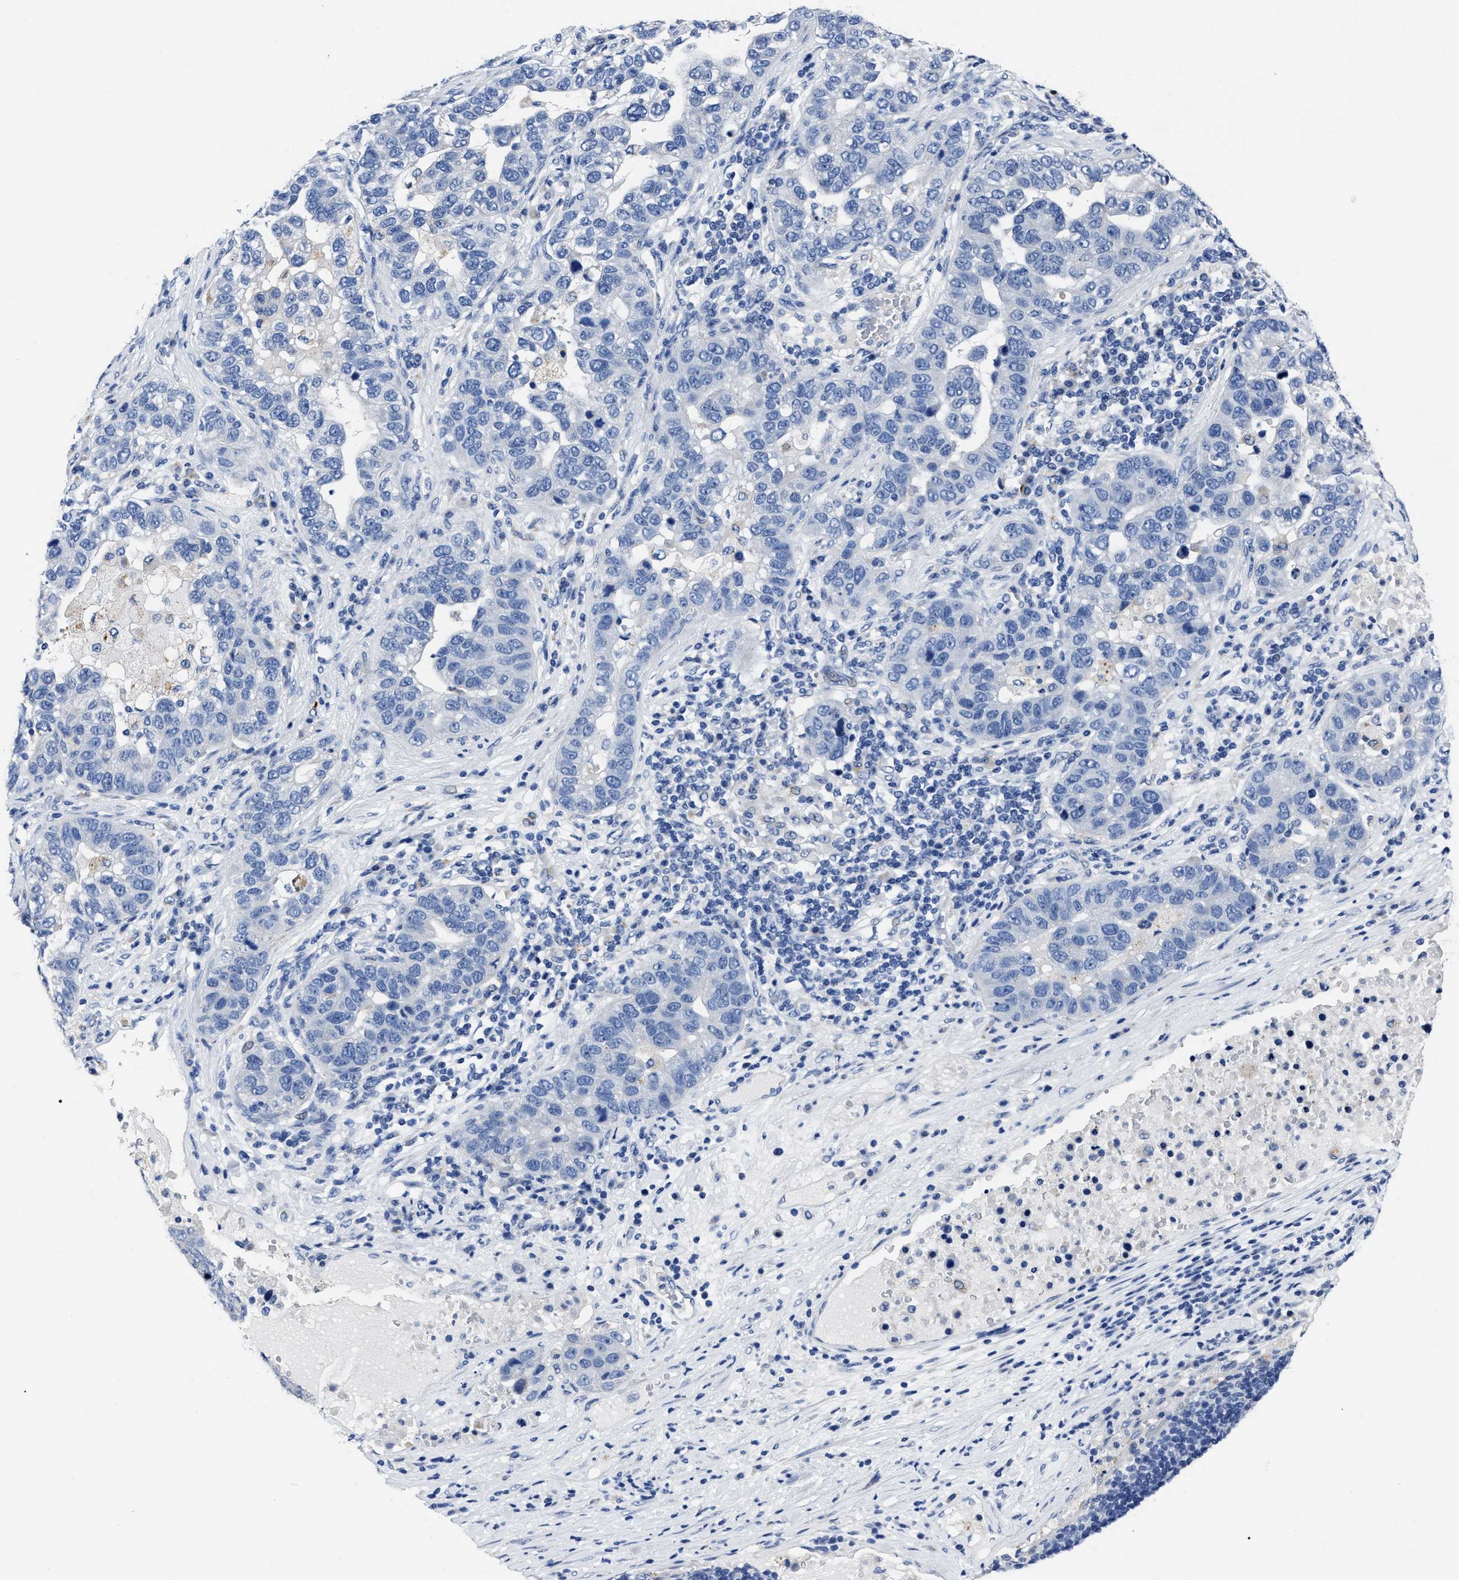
{"staining": {"intensity": "negative", "quantity": "none", "location": "none"}, "tissue": "pancreatic cancer", "cell_type": "Tumor cells", "image_type": "cancer", "snomed": [{"axis": "morphology", "description": "Adenocarcinoma, NOS"}, {"axis": "topography", "description": "Pancreas"}], "caption": "Image shows no significant protein expression in tumor cells of adenocarcinoma (pancreatic).", "gene": "MOV10L1", "patient": {"sex": "female", "age": 61}}